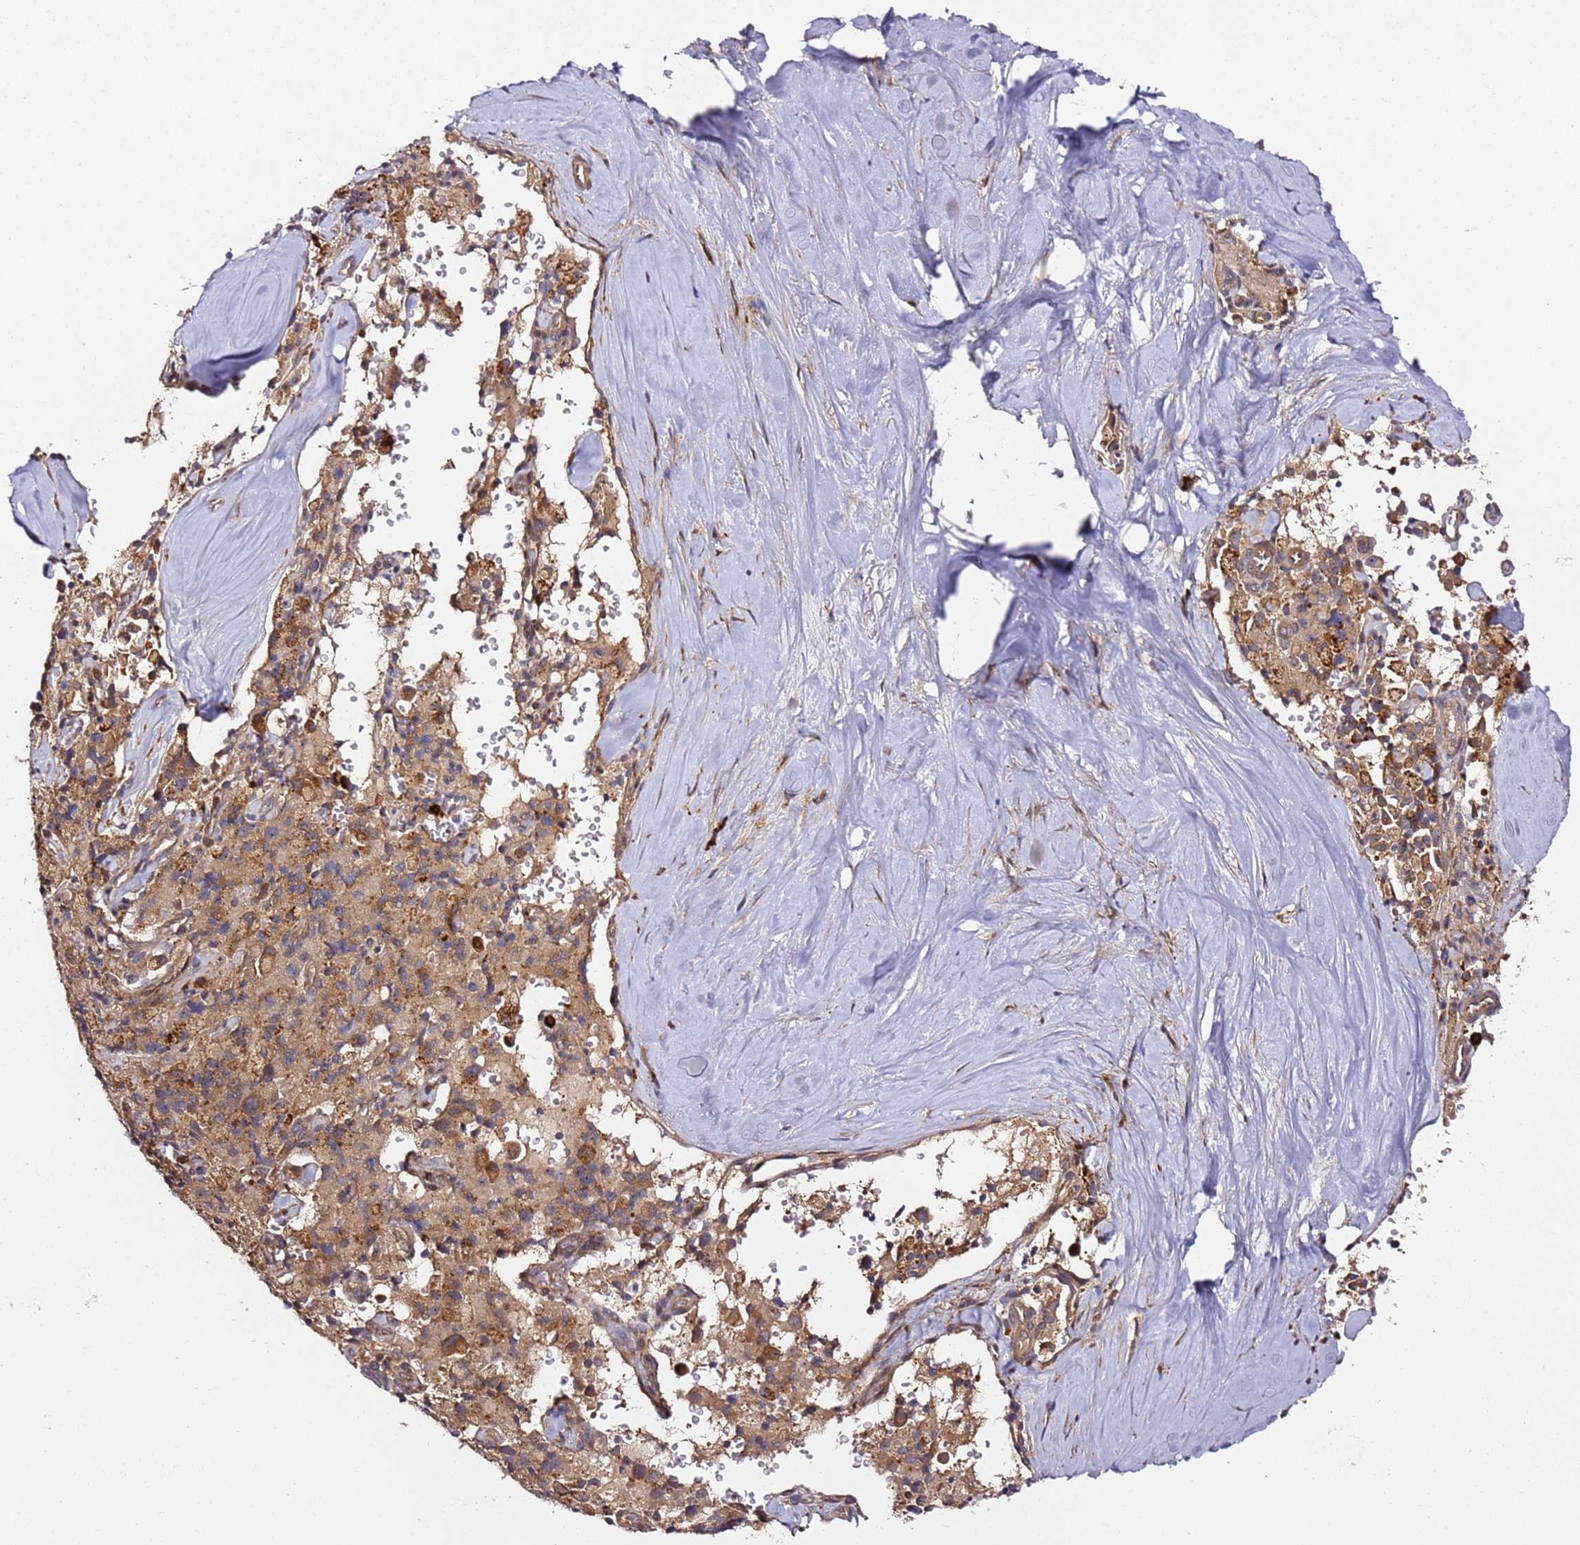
{"staining": {"intensity": "moderate", "quantity": ">75%", "location": "cytoplasmic/membranous"}, "tissue": "pancreatic cancer", "cell_type": "Tumor cells", "image_type": "cancer", "snomed": [{"axis": "morphology", "description": "Adenocarcinoma, NOS"}, {"axis": "topography", "description": "Pancreas"}], "caption": "This histopathology image exhibits immunohistochemistry (IHC) staining of human pancreatic cancer, with medium moderate cytoplasmic/membranous positivity in approximately >75% of tumor cells.", "gene": "PRMT7", "patient": {"sex": "male", "age": 65}}